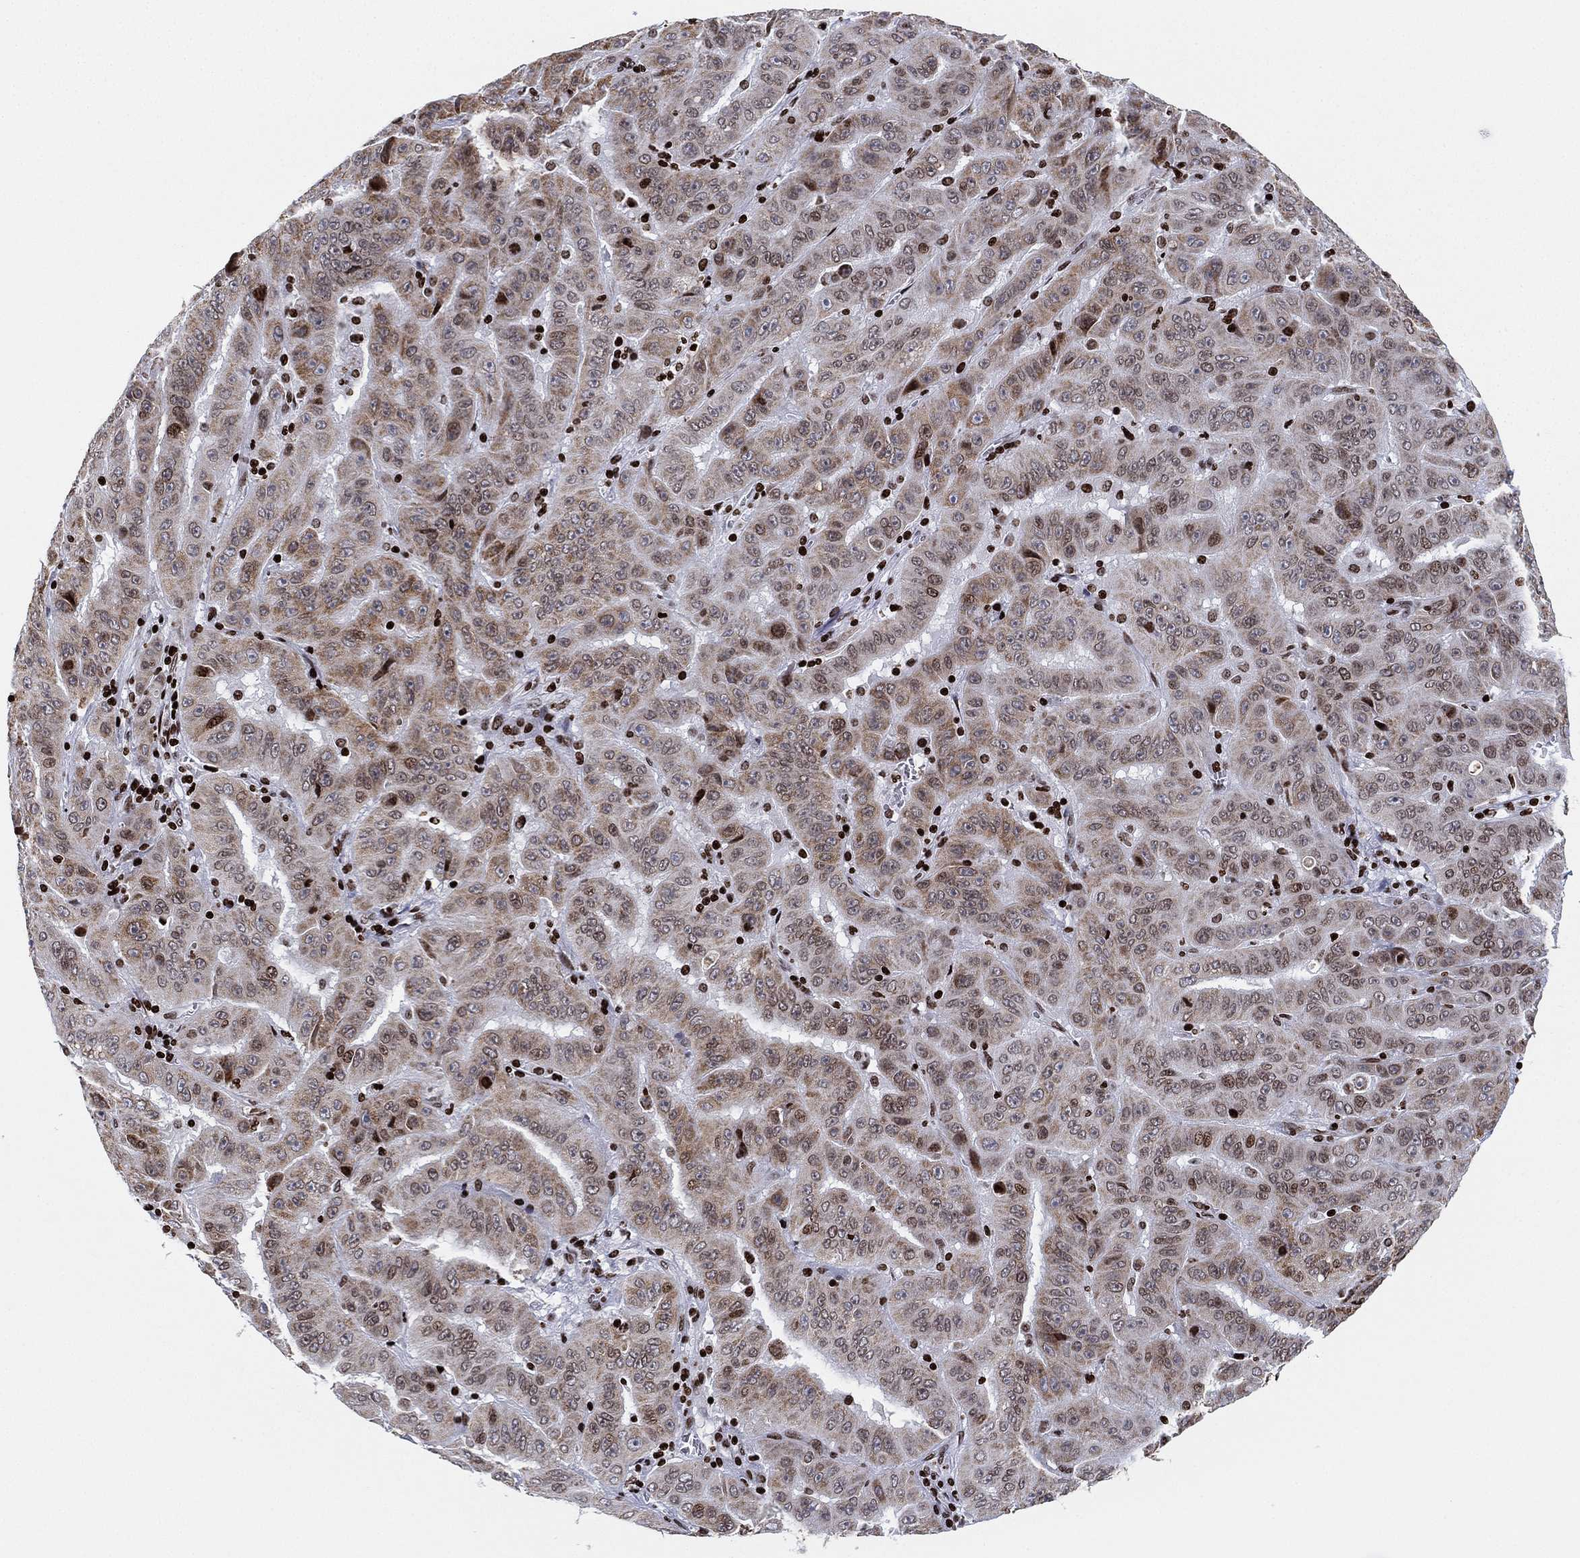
{"staining": {"intensity": "weak", "quantity": "<25%", "location": "cytoplasmic/membranous,nuclear"}, "tissue": "pancreatic cancer", "cell_type": "Tumor cells", "image_type": "cancer", "snomed": [{"axis": "morphology", "description": "Adenocarcinoma, NOS"}, {"axis": "topography", "description": "Pancreas"}], "caption": "IHC image of neoplastic tissue: pancreatic adenocarcinoma stained with DAB (3,3'-diaminobenzidine) exhibits no significant protein staining in tumor cells. (DAB (3,3'-diaminobenzidine) immunohistochemistry, high magnification).", "gene": "MFSD14A", "patient": {"sex": "male", "age": 63}}